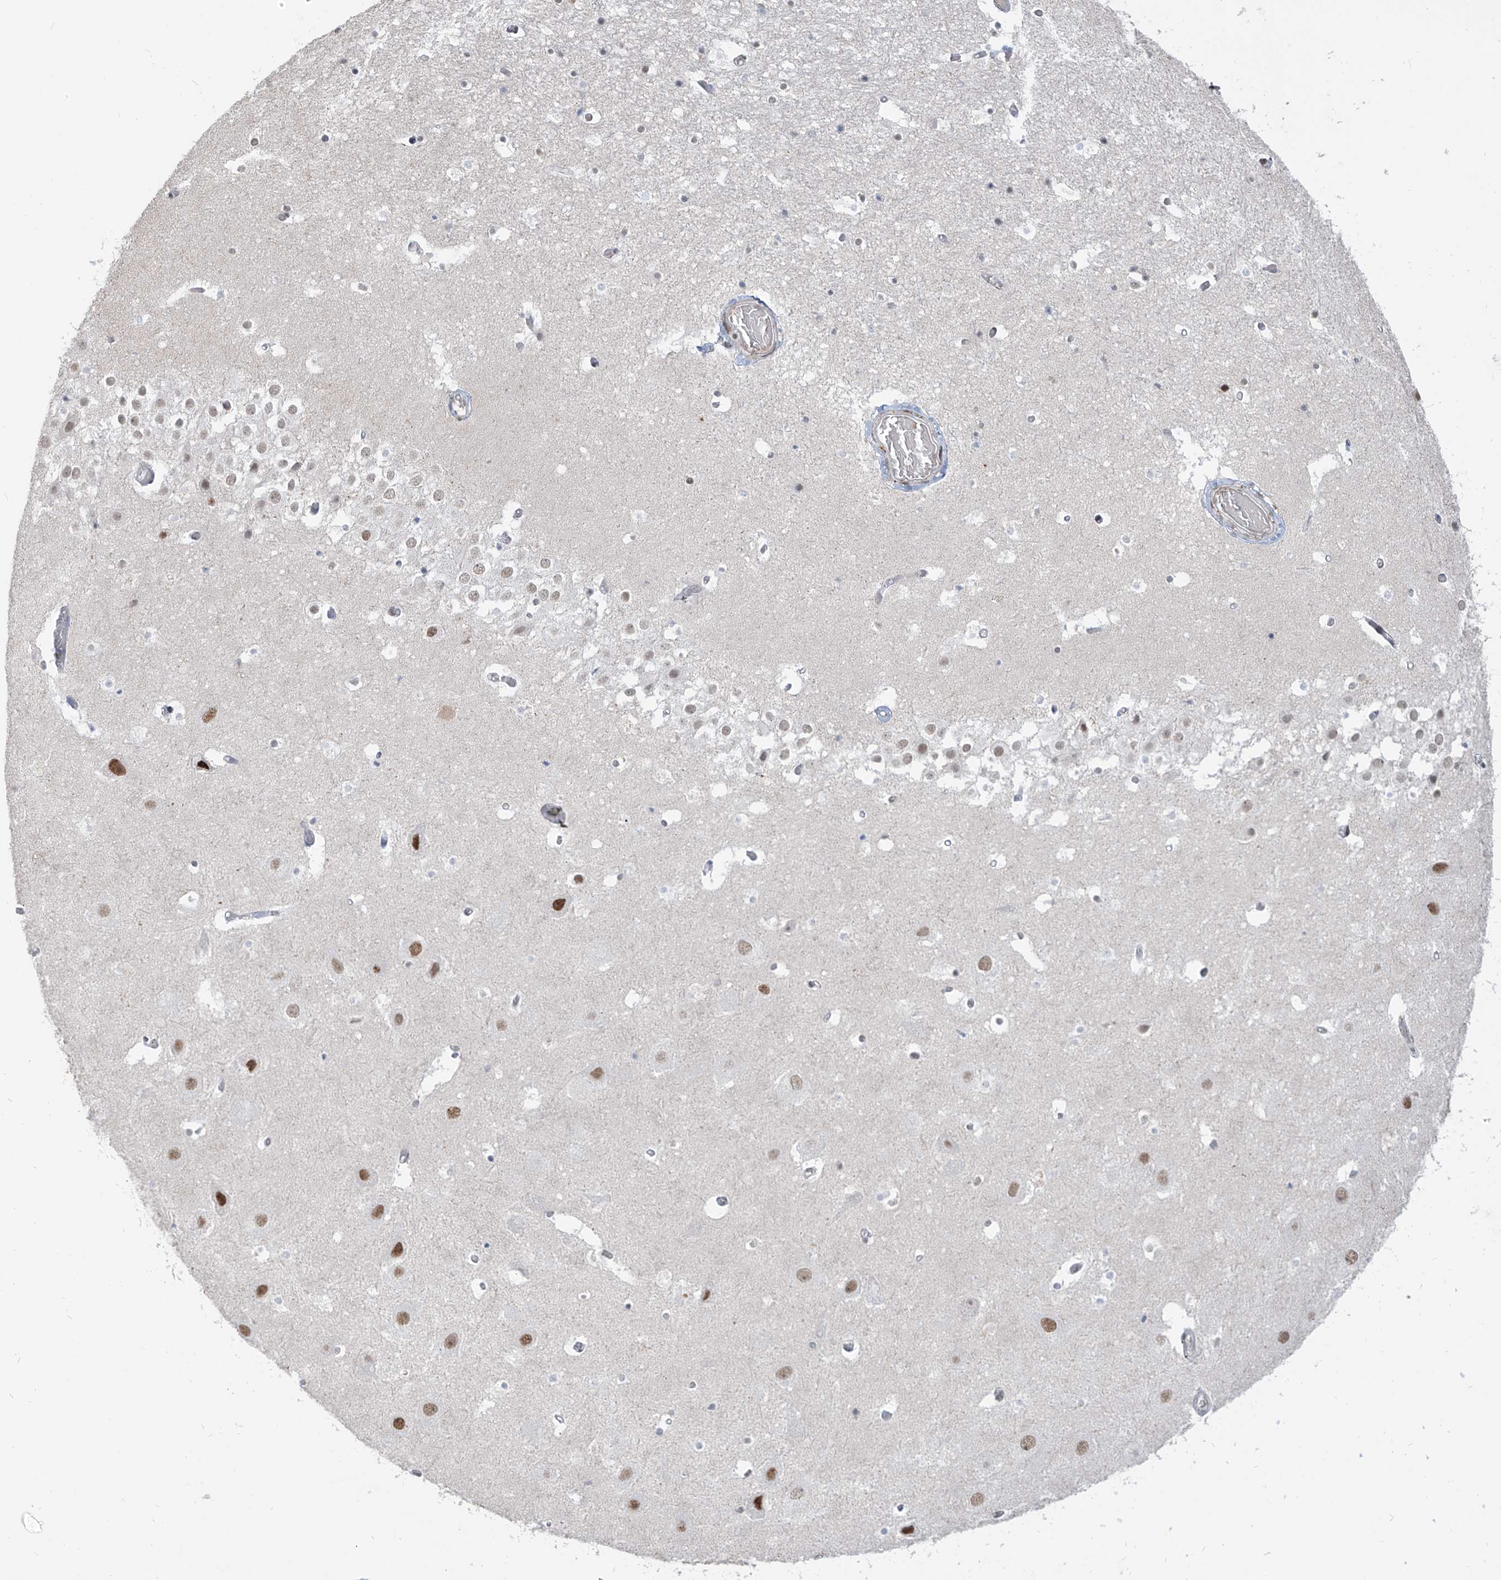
{"staining": {"intensity": "negative", "quantity": "none", "location": "none"}, "tissue": "hippocampus", "cell_type": "Glial cells", "image_type": "normal", "snomed": [{"axis": "morphology", "description": "Normal tissue, NOS"}, {"axis": "topography", "description": "Hippocampus"}], "caption": "Glial cells are negative for brown protein staining in normal hippocampus. Brightfield microscopy of IHC stained with DAB (3,3'-diaminobenzidine) (brown) and hematoxylin (blue), captured at high magnification.", "gene": "MCM9", "patient": {"sex": "female", "age": 52}}